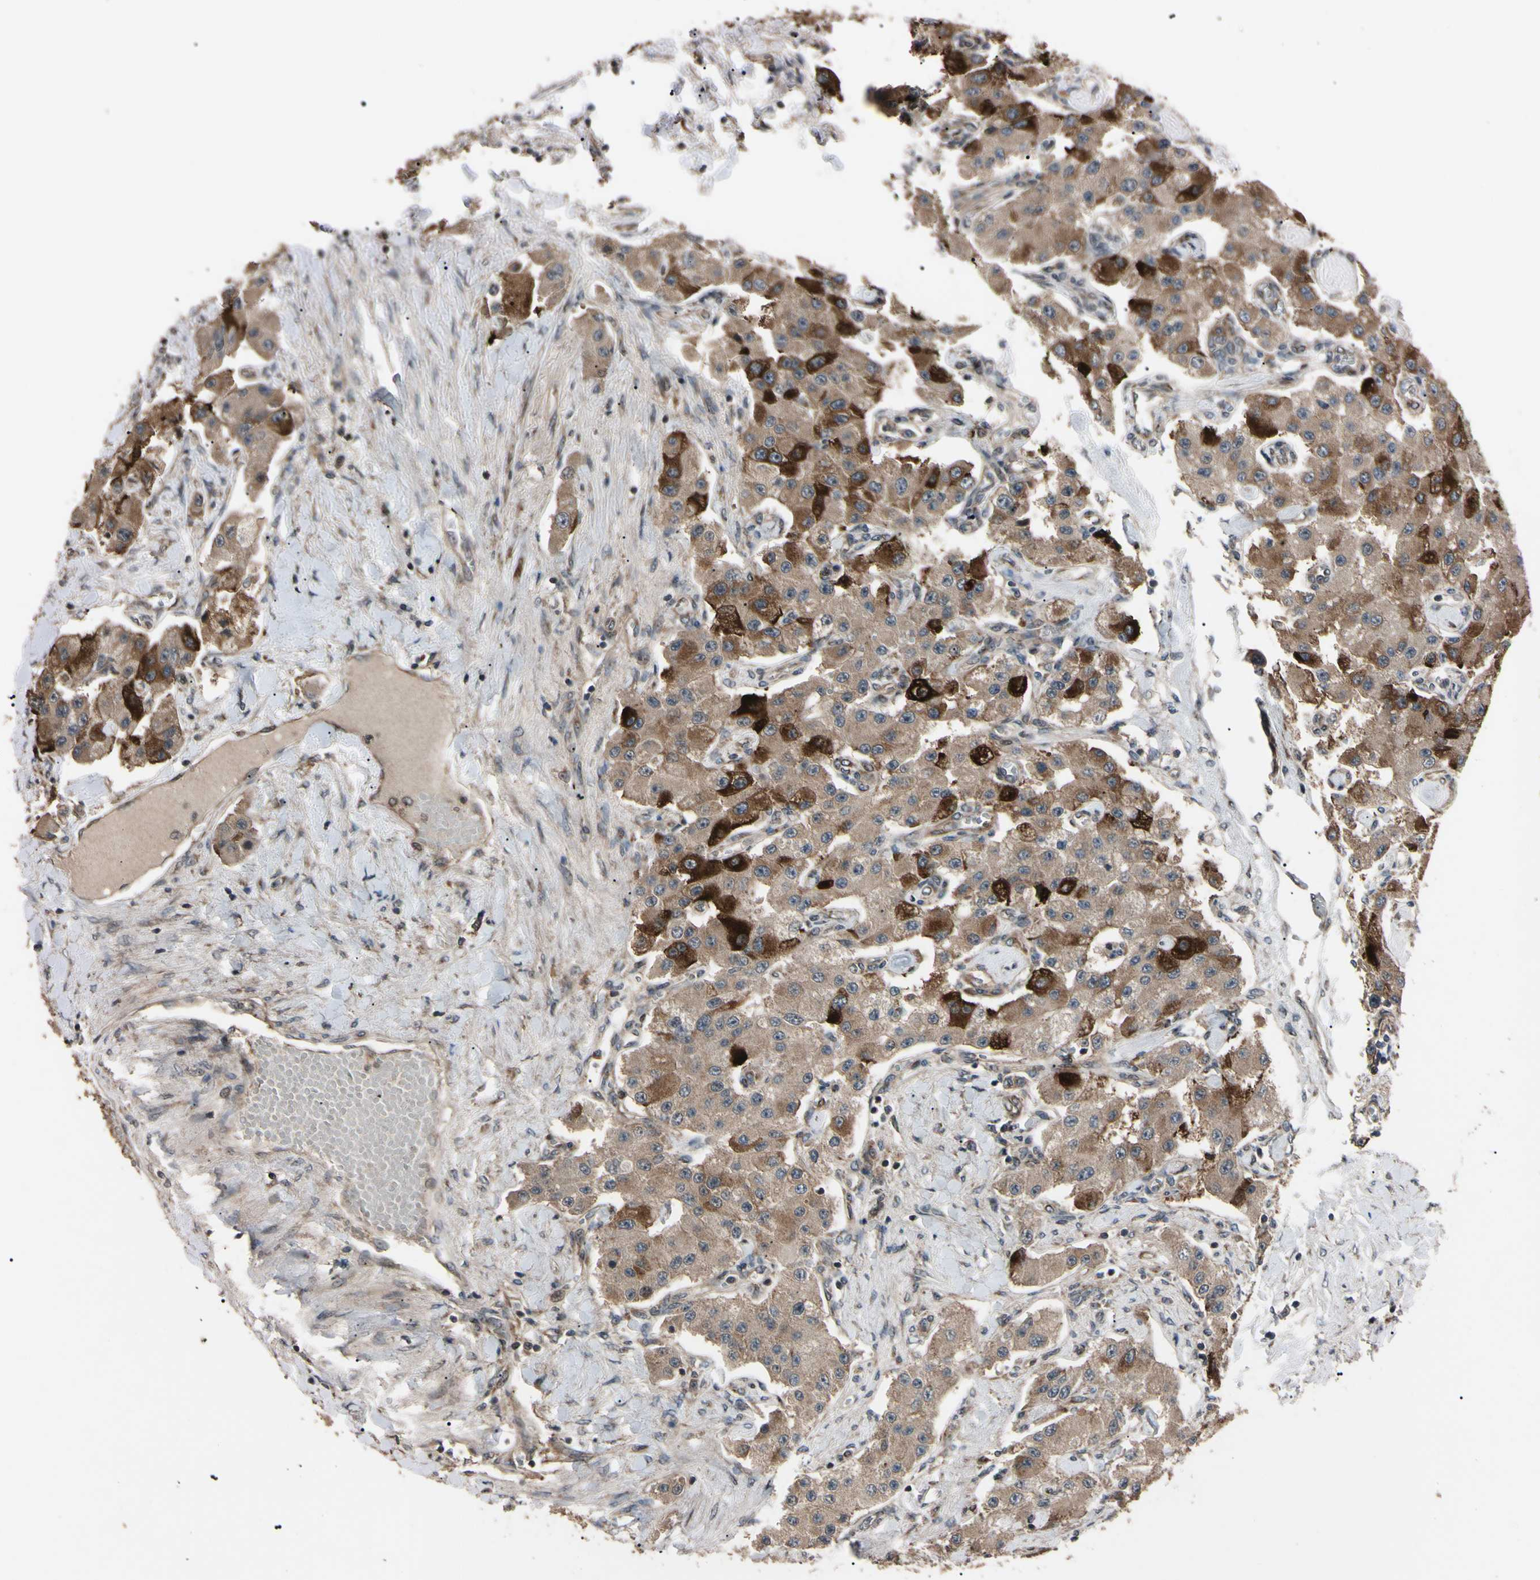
{"staining": {"intensity": "strong", "quantity": ">75%", "location": "cytoplasmic/membranous"}, "tissue": "carcinoid", "cell_type": "Tumor cells", "image_type": "cancer", "snomed": [{"axis": "morphology", "description": "Carcinoid, malignant, NOS"}, {"axis": "topography", "description": "Pancreas"}], "caption": "Immunohistochemistry of human carcinoid displays high levels of strong cytoplasmic/membranous expression in about >75% of tumor cells. (Brightfield microscopy of DAB IHC at high magnification).", "gene": "GUCY1B1", "patient": {"sex": "male", "age": 41}}